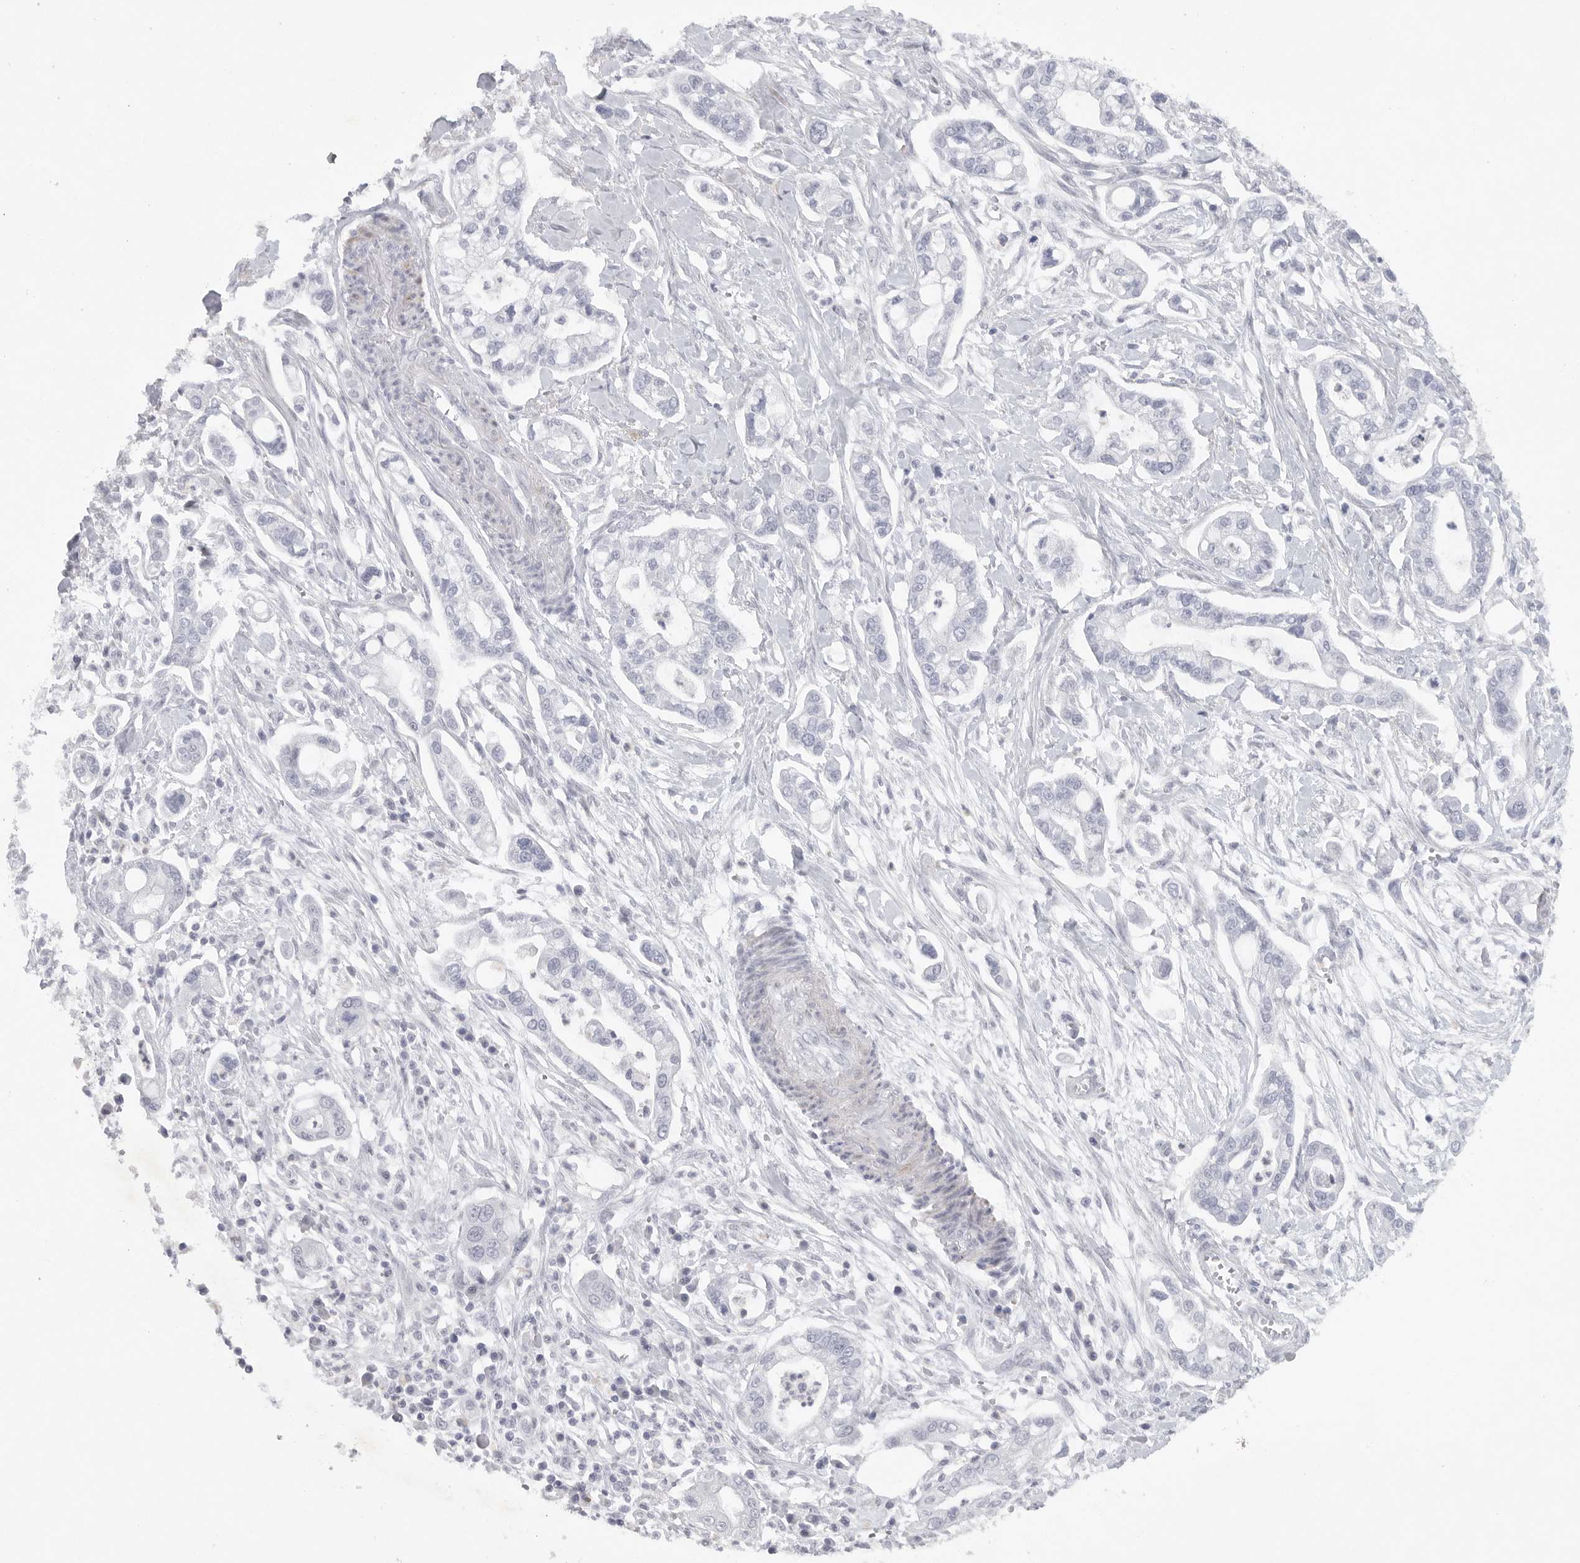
{"staining": {"intensity": "negative", "quantity": "none", "location": "none"}, "tissue": "pancreatic cancer", "cell_type": "Tumor cells", "image_type": "cancer", "snomed": [{"axis": "morphology", "description": "Adenocarcinoma, NOS"}, {"axis": "topography", "description": "Pancreas"}], "caption": "This micrograph is of pancreatic cancer stained with immunohistochemistry to label a protein in brown with the nuclei are counter-stained blue. There is no positivity in tumor cells. (Stains: DAB immunohistochemistry with hematoxylin counter stain, Microscopy: brightfield microscopy at high magnification).", "gene": "TNR", "patient": {"sex": "male", "age": 68}}